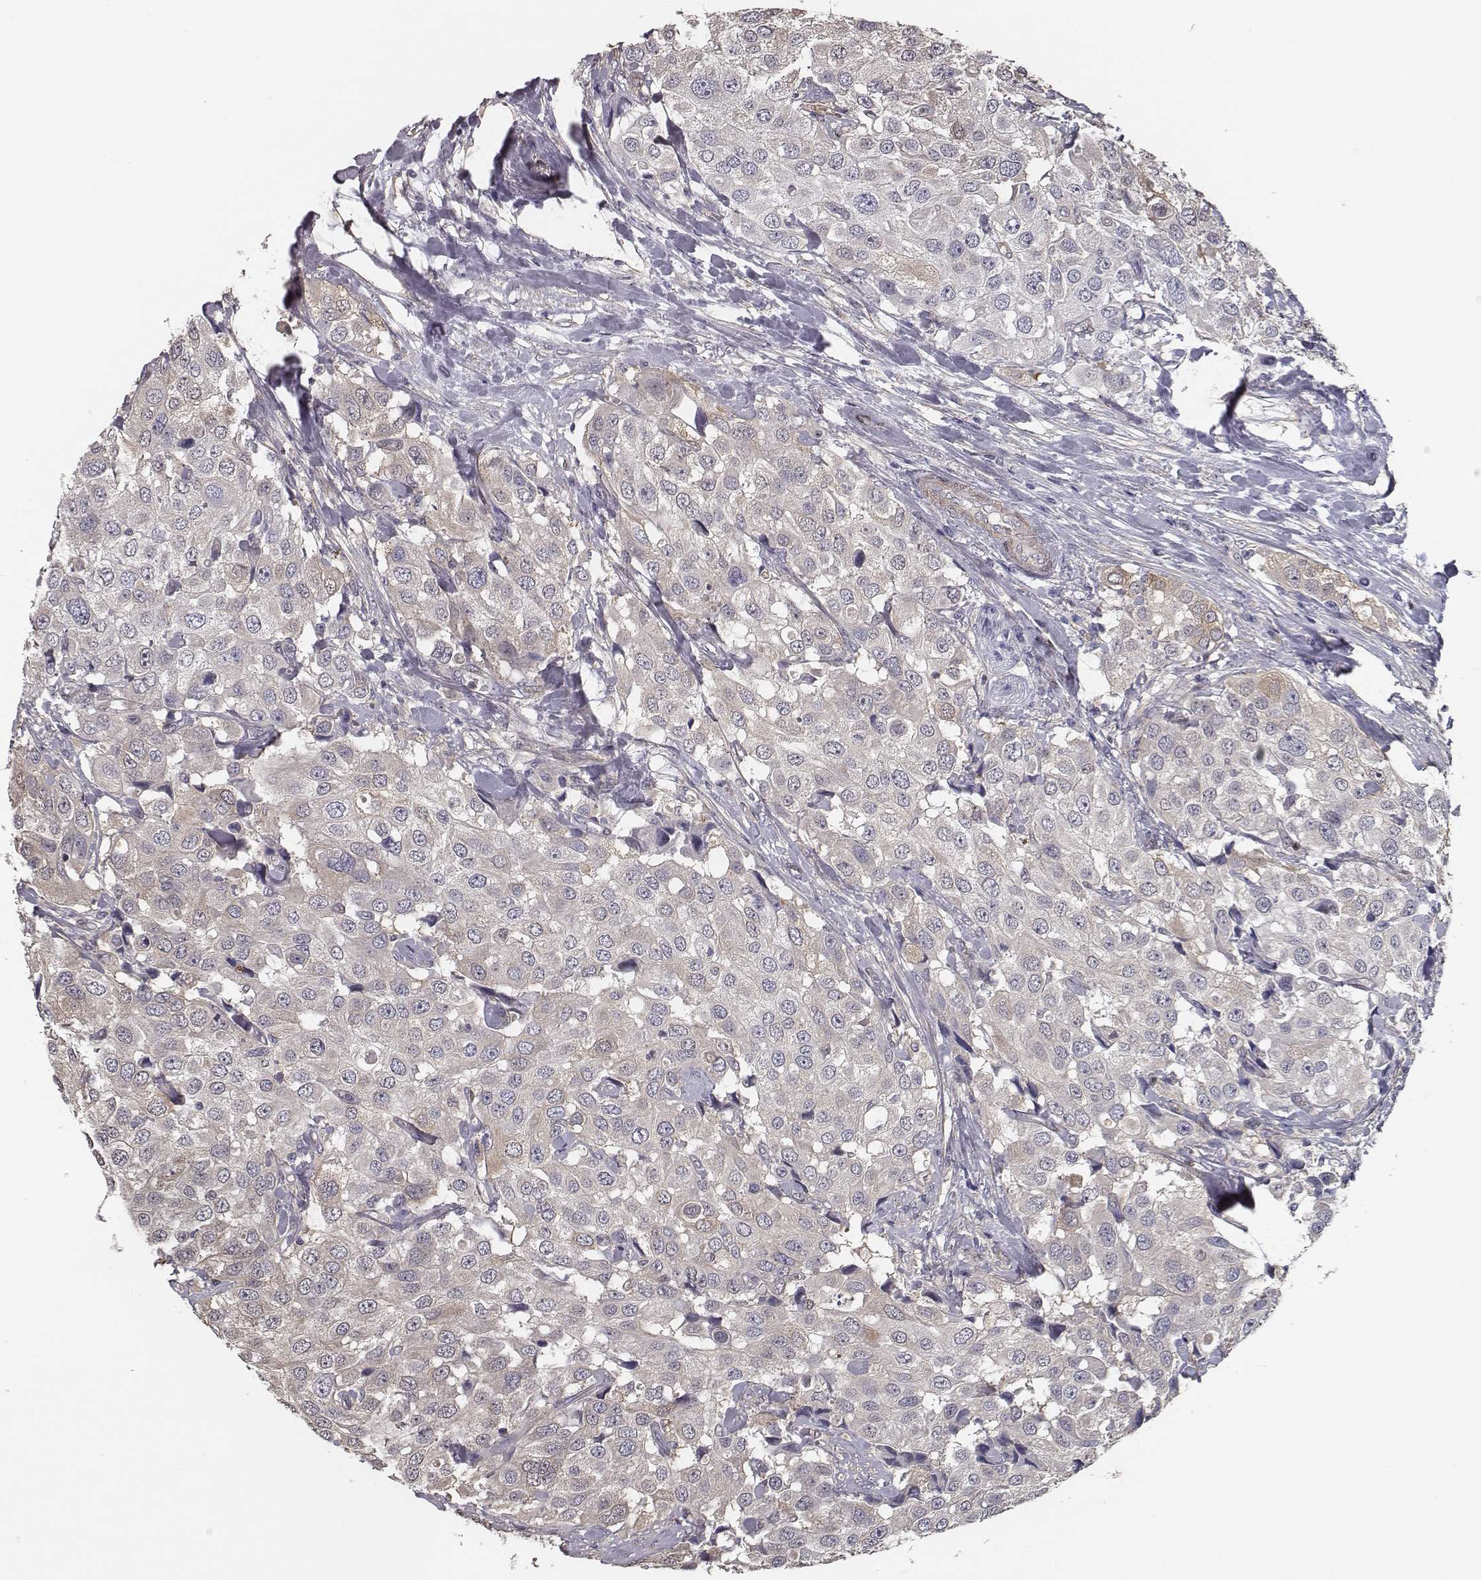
{"staining": {"intensity": "negative", "quantity": "none", "location": "none"}, "tissue": "urothelial cancer", "cell_type": "Tumor cells", "image_type": "cancer", "snomed": [{"axis": "morphology", "description": "Urothelial carcinoma, High grade"}, {"axis": "topography", "description": "Urinary bladder"}], "caption": "Tumor cells show no significant expression in urothelial carcinoma (high-grade).", "gene": "ISYNA1", "patient": {"sex": "female", "age": 64}}